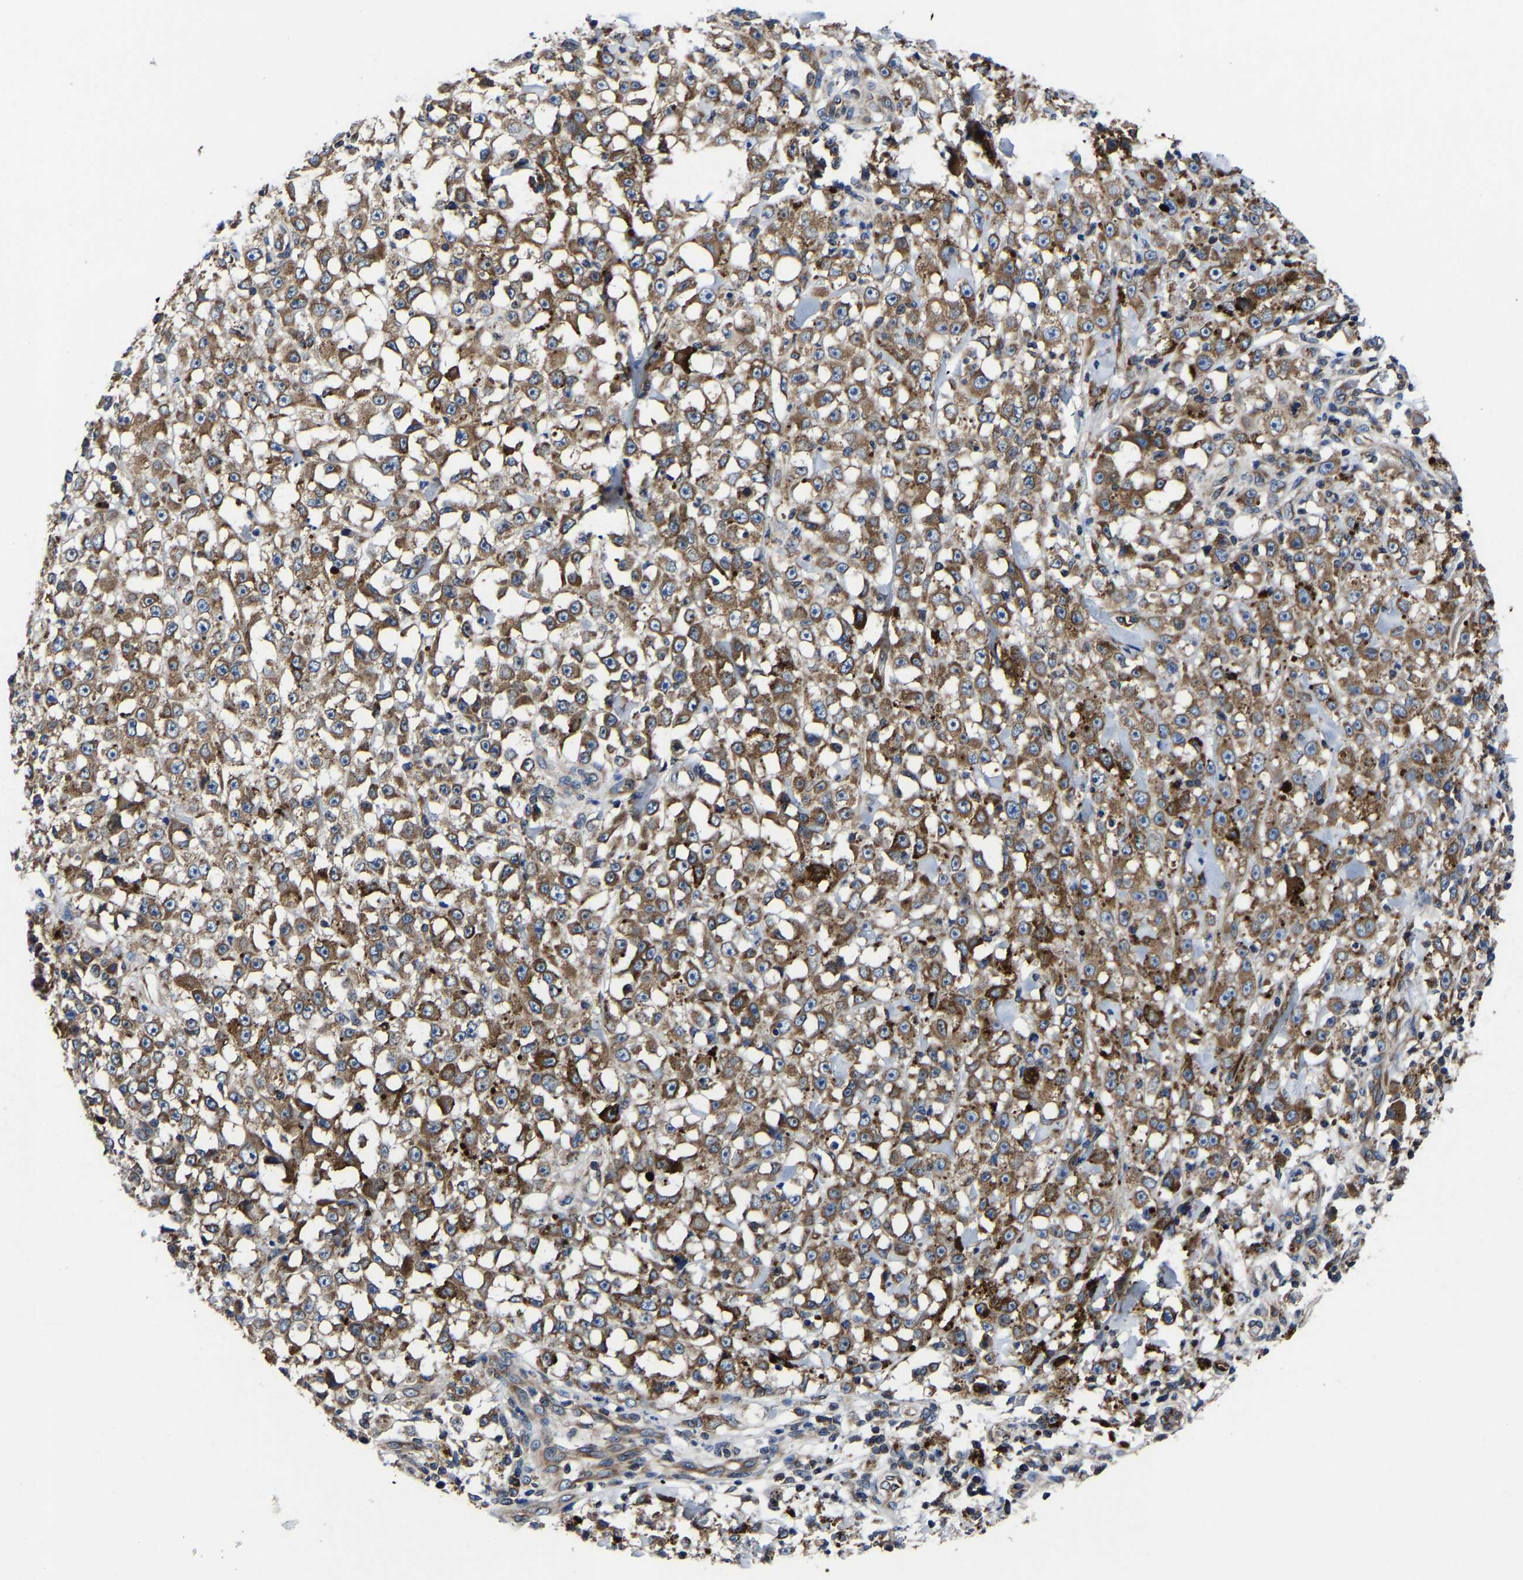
{"staining": {"intensity": "moderate", "quantity": ">75%", "location": "cytoplasmic/membranous"}, "tissue": "melanoma", "cell_type": "Tumor cells", "image_type": "cancer", "snomed": [{"axis": "morphology", "description": "Malignant melanoma, NOS"}, {"axis": "topography", "description": "Skin"}], "caption": "The micrograph exhibits immunohistochemical staining of melanoma. There is moderate cytoplasmic/membranous positivity is appreciated in approximately >75% of tumor cells.", "gene": "EBAG9", "patient": {"sex": "female", "age": 82}}